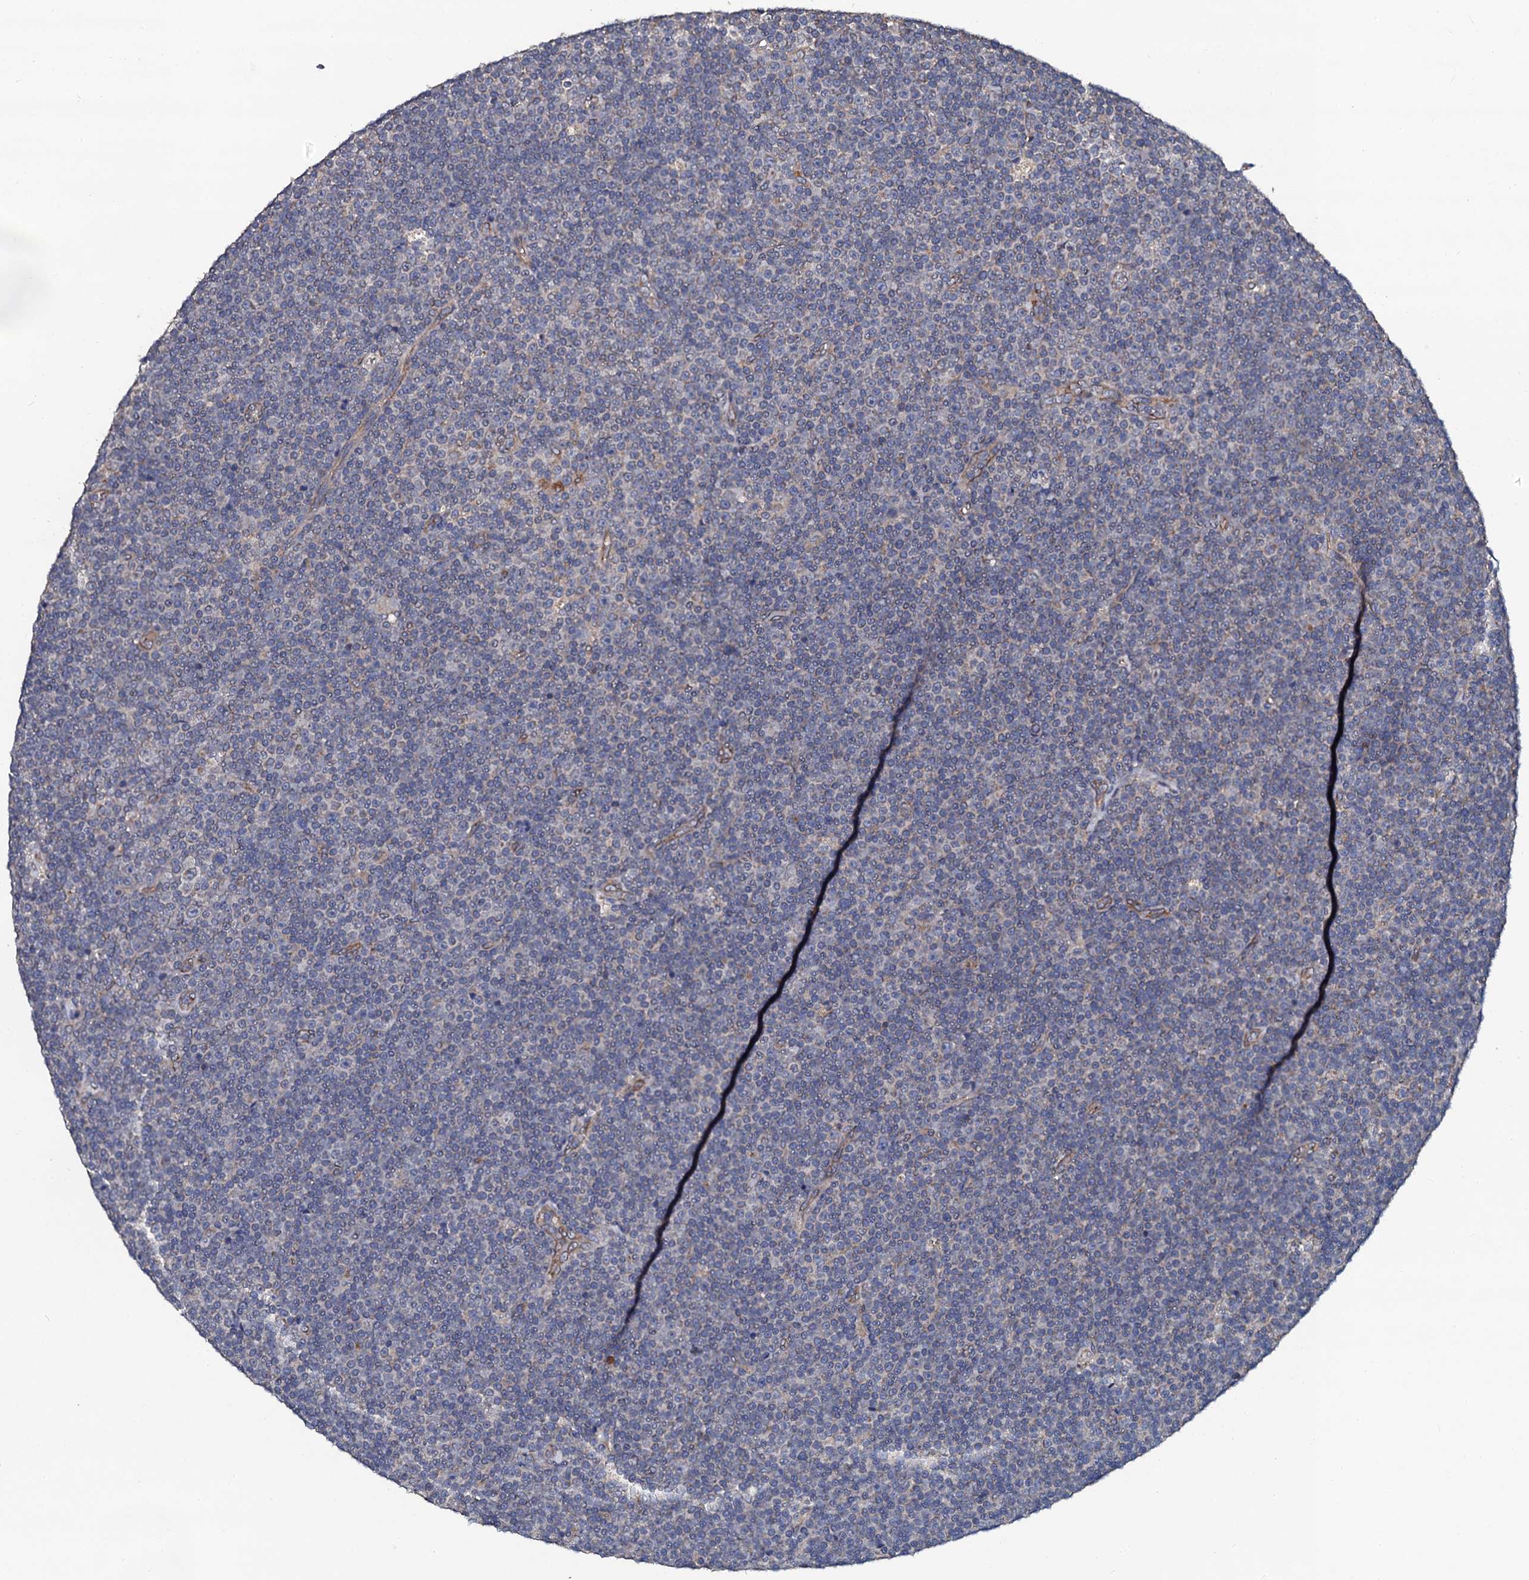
{"staining": {"intensity": "negative", "quantity": "none", "location": "none"}, "tissue": "lymphoma", "cell_type": "Tumor cells", "image_type": "cancer", "snomed": [{"axis": "morphology", "description": "Malignant lymphoma, non-Hodgkin's type, Low grade"}, {"axis": "topography", "description": "Lymph node"}], "caption": "Immunohistochemical staining of human malignant lymphoma, non-Hodgkin's type (low-grade) reveals no significant staining in tumor cells. (DAB immunohistochemistry with hematoxylin counter stain).", "gene": "GLCE", "patient": {"sex": "female", "age": 67}}